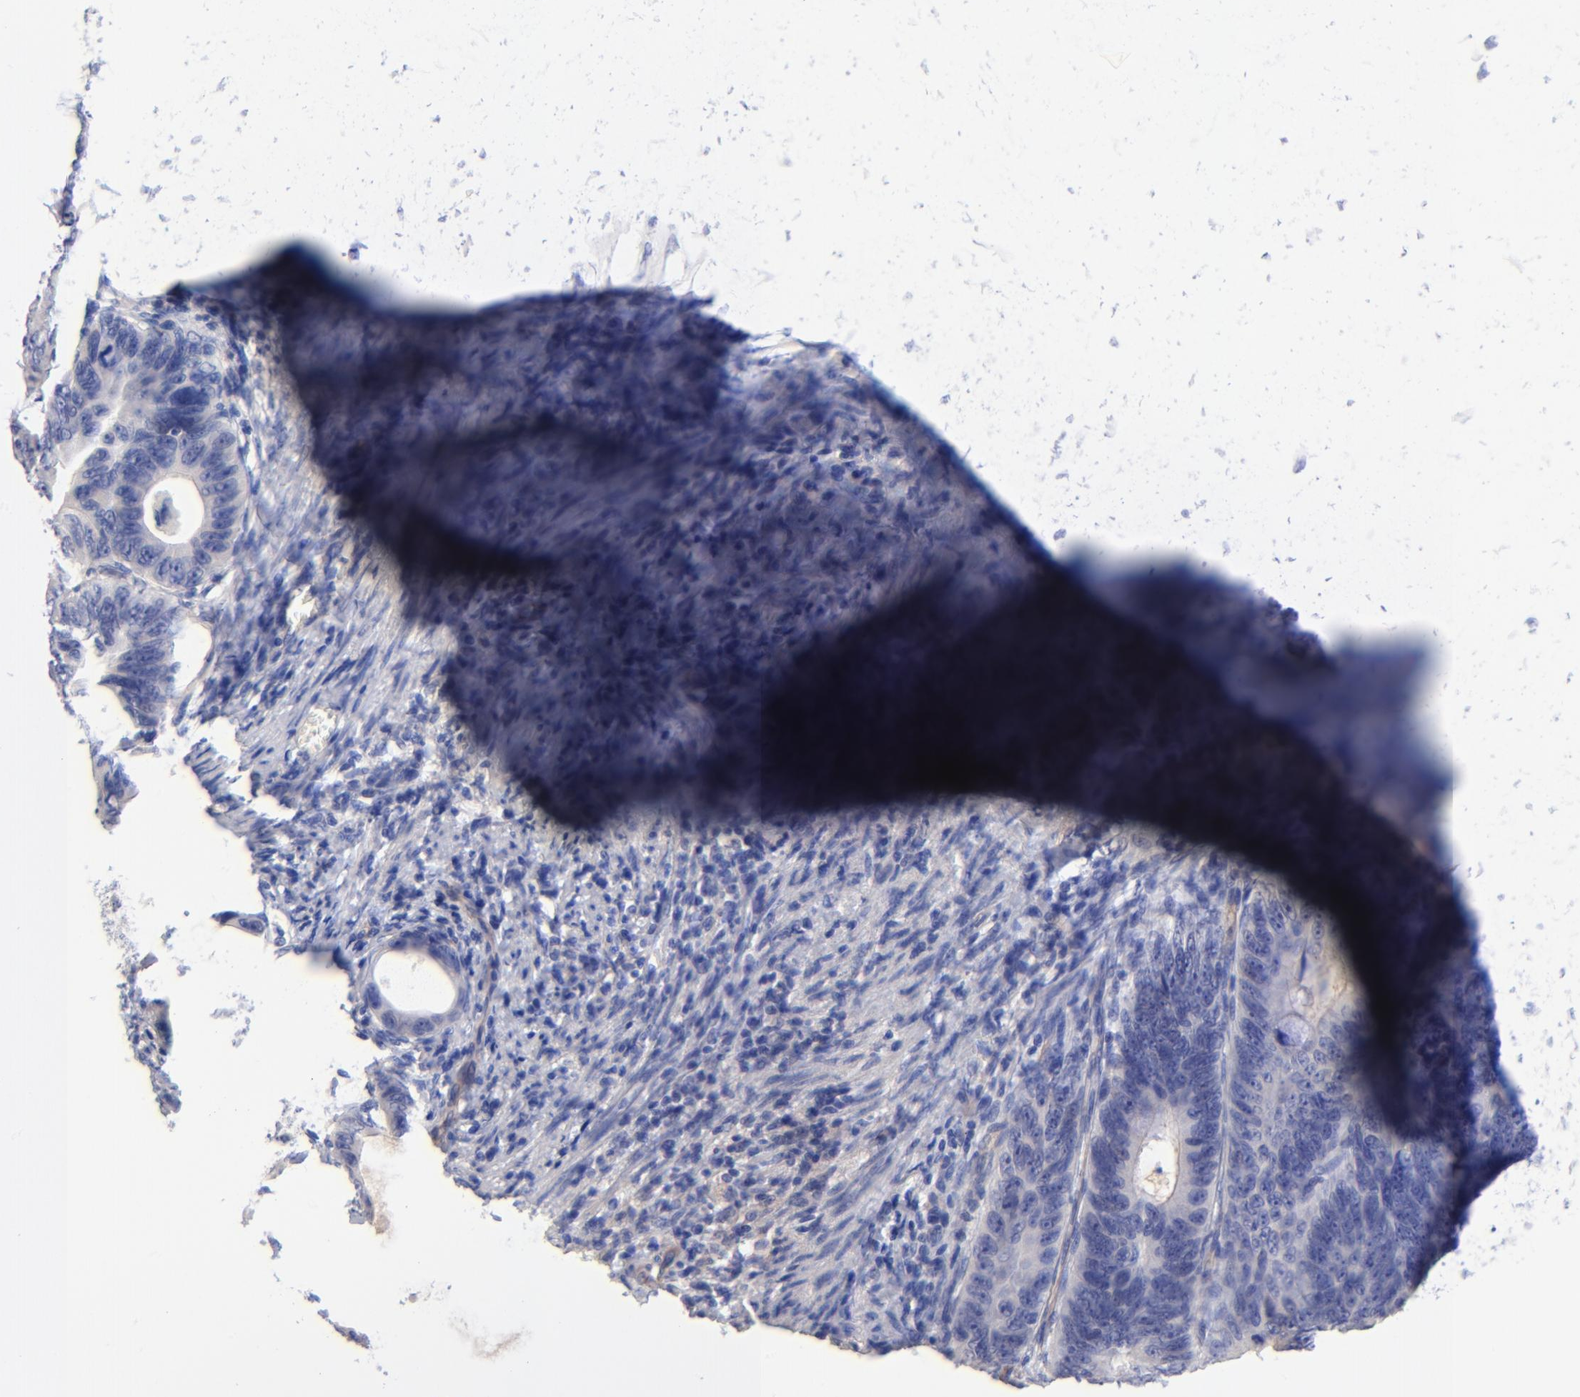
{"staining": {"intensity": "negative", "quantity": "none", "location": "none"}, "tissue": "colorectal cancer", "cell_type": "Tumor cells", "image_type": "cancer", "snomed": [{"axis": "morphology", "description": "Adenocarcinoma, NOS"}, {"axis": "topography", "description": "Colon"}], "caption": "Image shows no significant protein positivity in tumor cells of adenocarcinoma (colorectal). (DAB (3,3'-diaminobenzidine) immunohistochemistry (IHC) with hematoxylin counter stain).", "gene": "SLC44A2", "patient": {"sex": "female", "age": 55}}